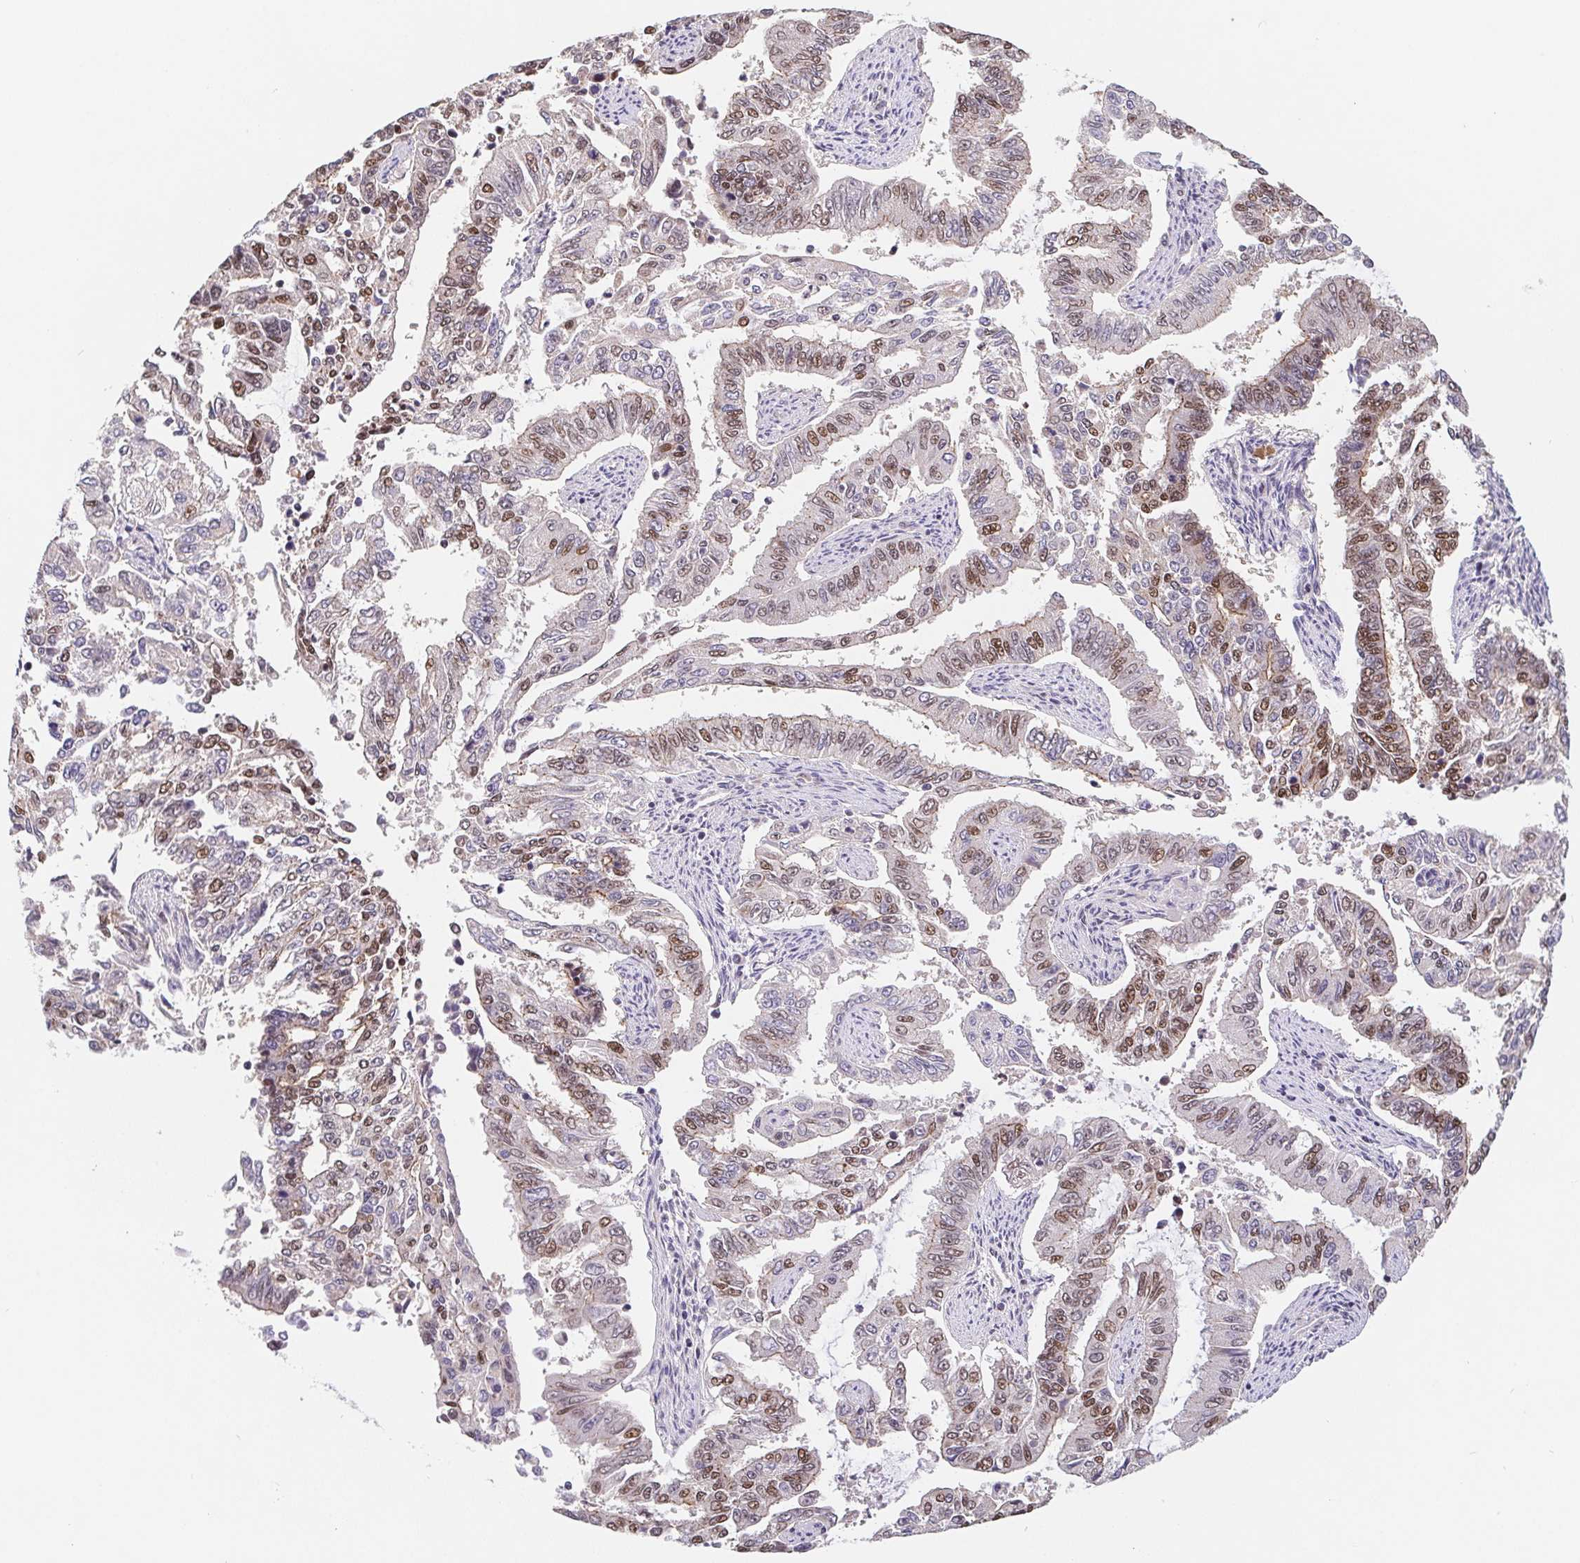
{"staining": {"intensity": "moderate", "quantity": "25%-75%", "location": "nuclear"}, "tissue": "endometrial cancer", "cell_type": "Tumor cells", "image_type": "cancer", "snomed": [{"axis": "morphology", "description": "Adenocarcinoma, NOS"}, {"axis": "topography", "description": "Uterus"}], "caption": "Adenocarcinoma (endometrial) tissue demonstrates moderate nuclear staining in about 25%-75% of tumor cells", "gene": "POU2F1", "patient": {"sex": "female", "age": 59}}